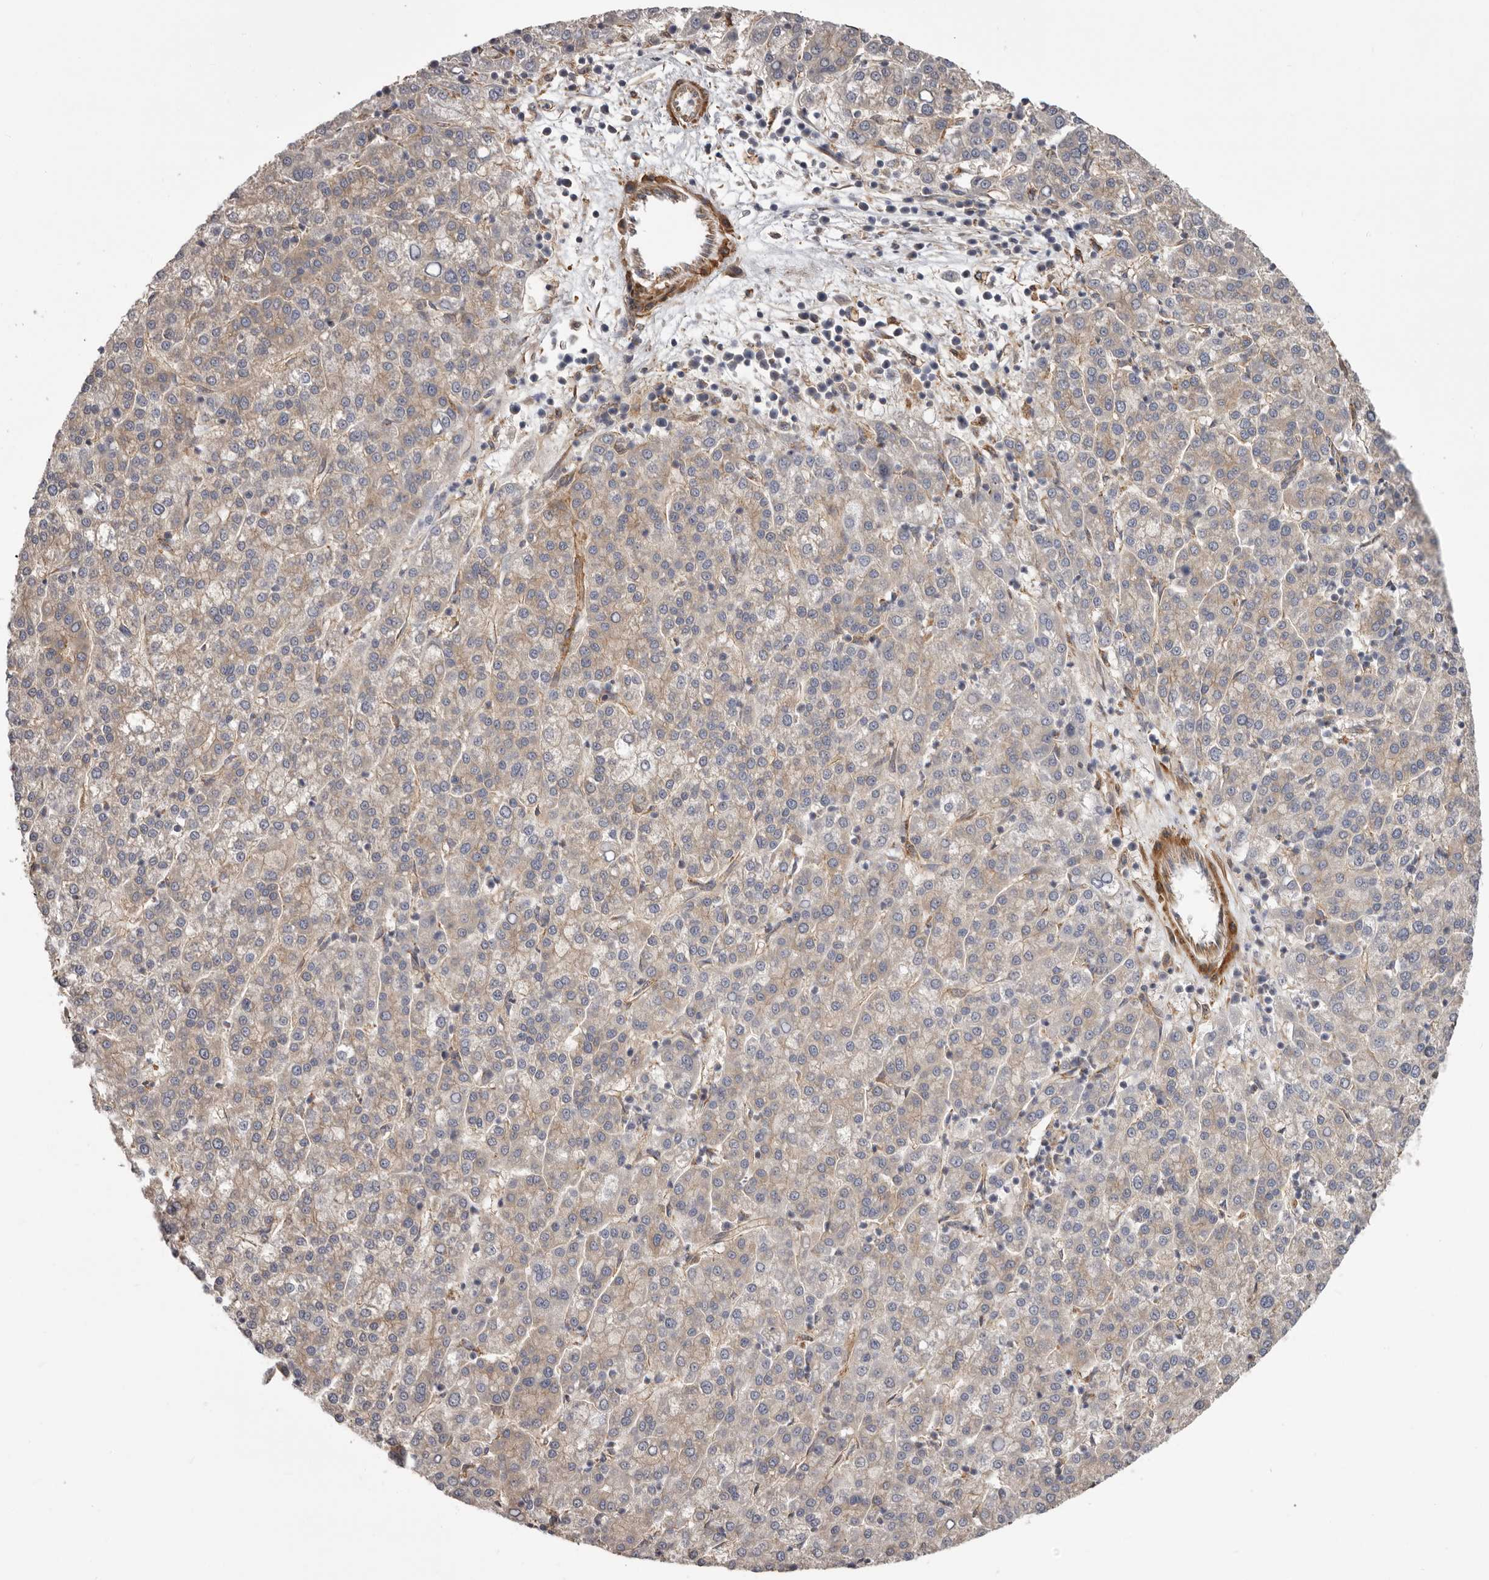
{"staining": {"intensity": "weak", "quantity": ">75%", "location": "cytoplasmic/membranous"}, "tissue": "liver cancer", "cell_type": "Tumor cells", "image_type": "cancer", "snomed": [{"axis": "morphology", "description": "Carcinoma, Hepatocellular, NOS"}, {"axis": "topography", "description": "Liver"}], "caption": "Tumor cells display weak cytoplasmic/membranous staining in about >75% of cells in liver cancer (hepatocellular carcinoma).", "gene": "ENAH", "patient": {"sex": "female", "age": 58}}